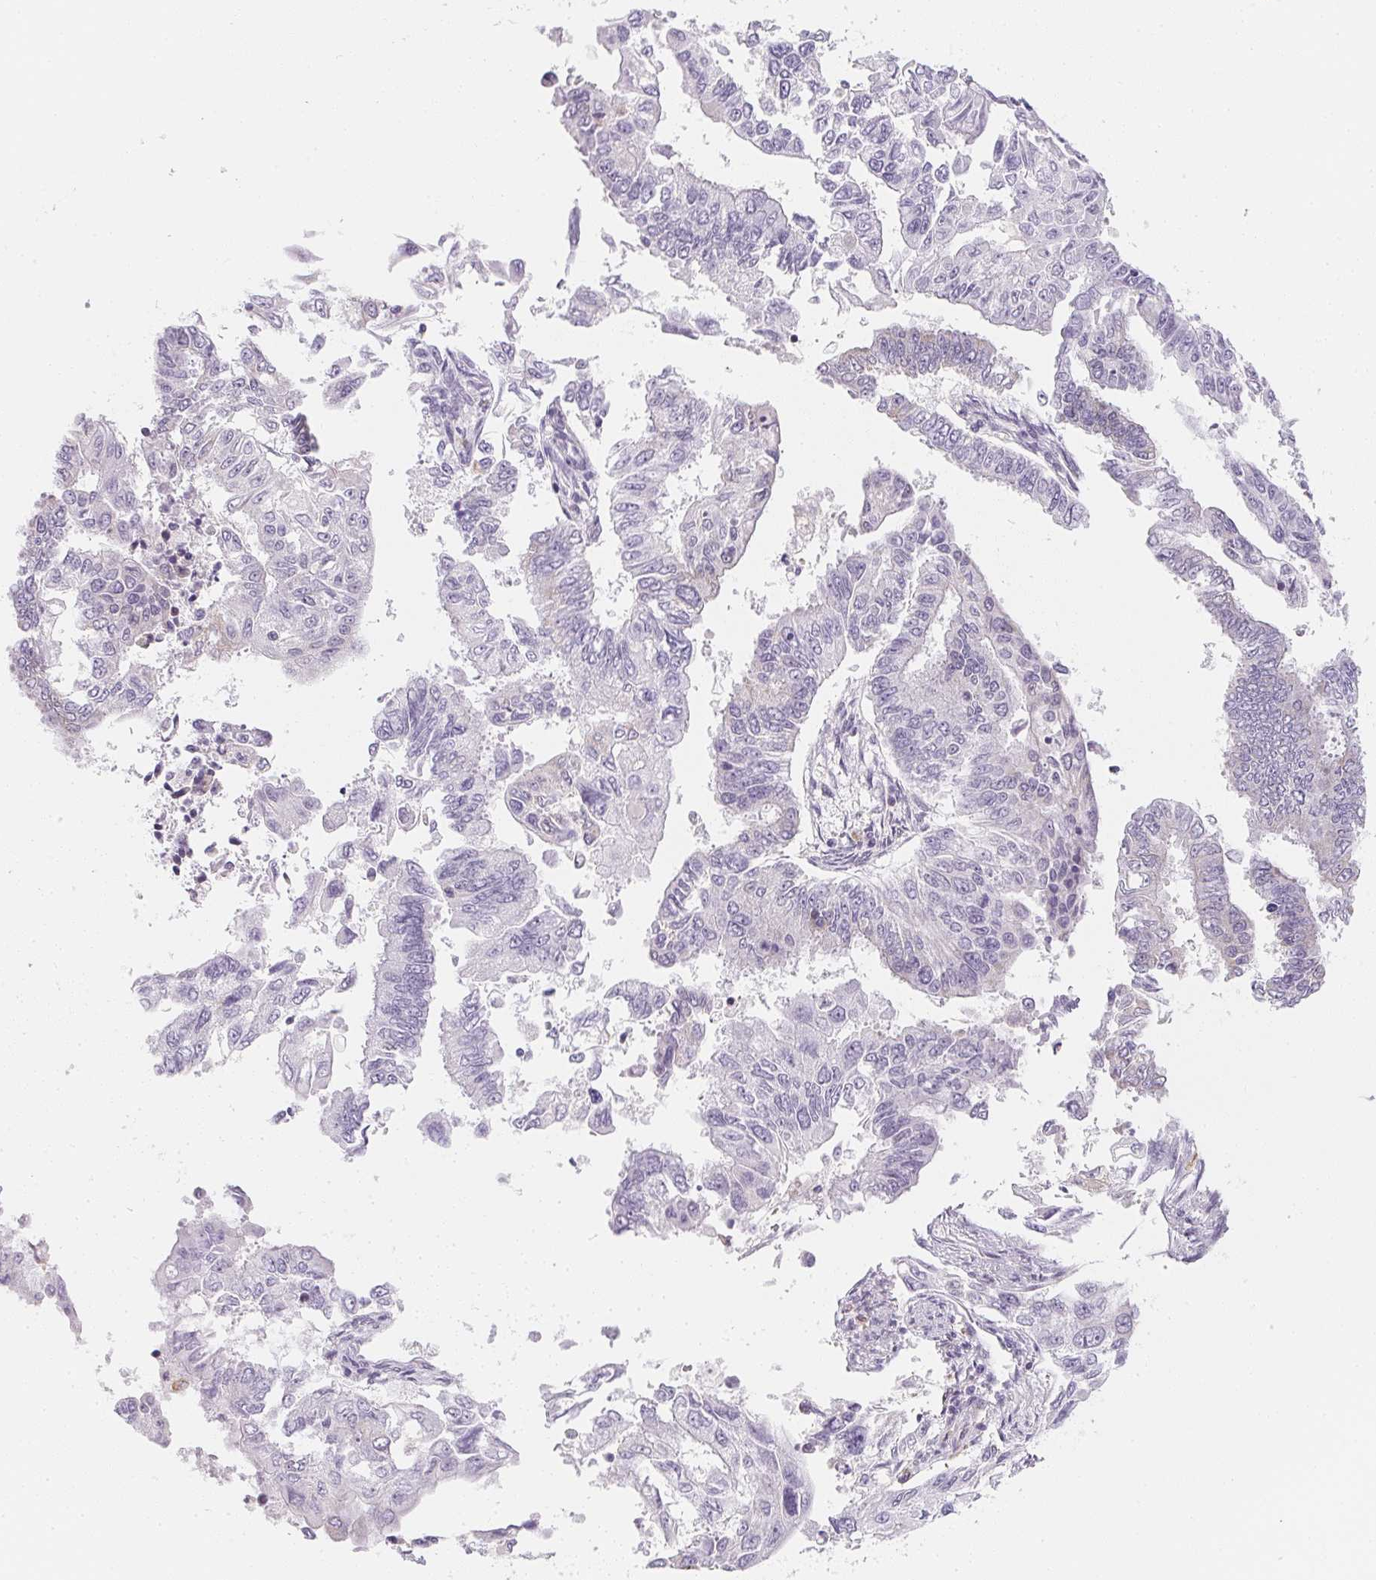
{"staining": {"intensity": "negative", "quantity": "none", "location": "none"}, "tissue": "endometrial cancer", "cell_type": "Tumor cells", "image_type": "cancer", "snomed": [{"axis": "morphology", "description": "Adenocarcinoma, NOS"}, {"axis": "topography", "description": "Uterus"}], "caption": "Tumor cells are negative for protein expression in human endometrial adenocarcinoma.", "gene": "SOAT1", "patient": {"sex": "female", "age": 59}}